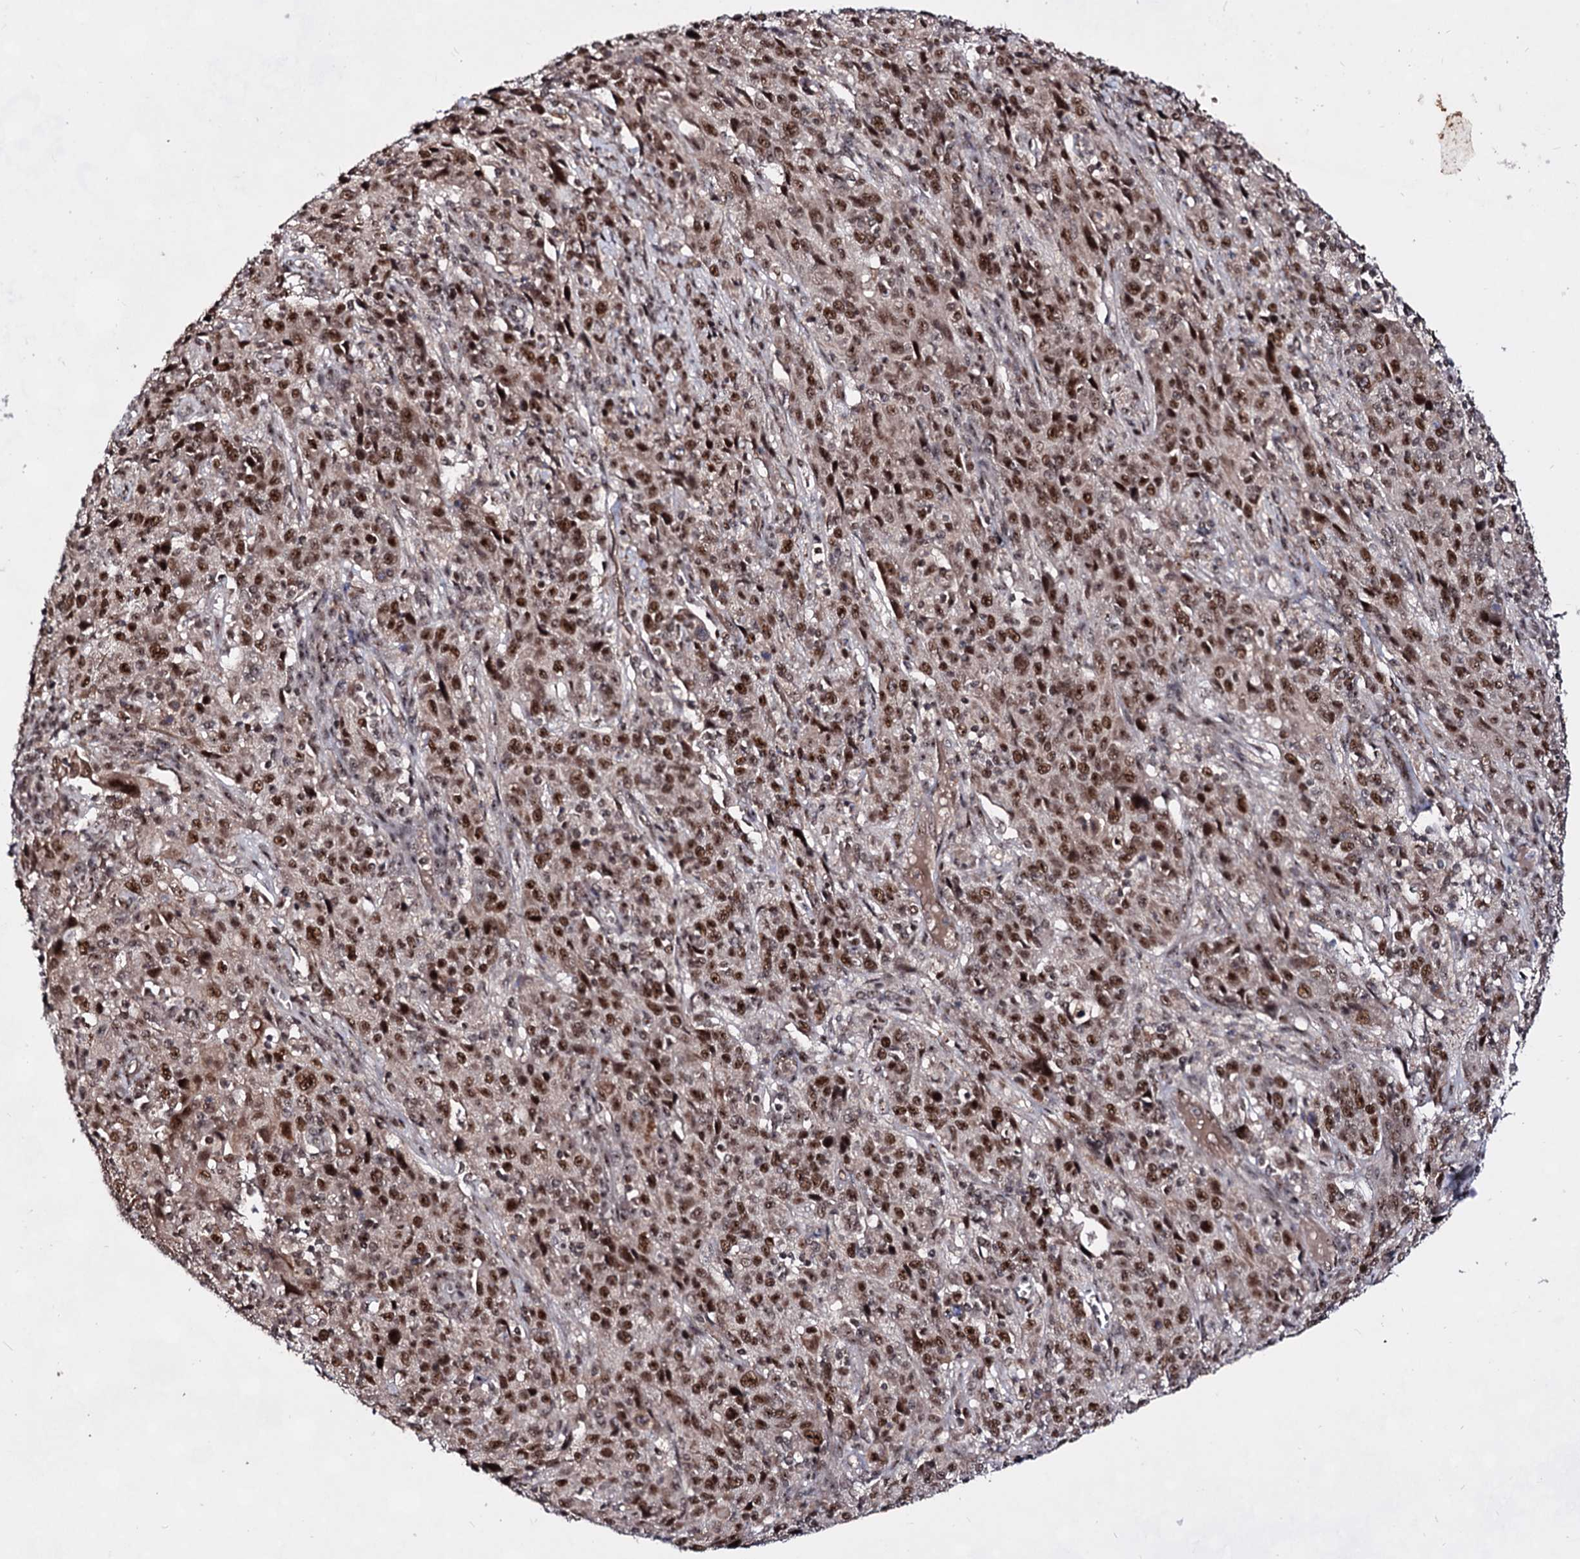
{"staining": {"intensity": "strong", "quantity": ">75%", "location": "nuclear"}, "tissue": "cervical cancer", "cell_type": "Tumor cells", "image_type": "cancer", "snomed": [{"axis": "morphology", "description": "Squamous cell carcinoma, NOS"}, {"axis": "topography", "description": "Cervix"}], "caption": "Immunohistochemistry micrograph of squamous cell carcinoma (cervical) stained for a protein (brown), which exhibits high levels of strong nuclear staining in approximately >75% of tumor cells.", "gene": "EXOSC10", "patient": {"sex": "female", "age": 46}}